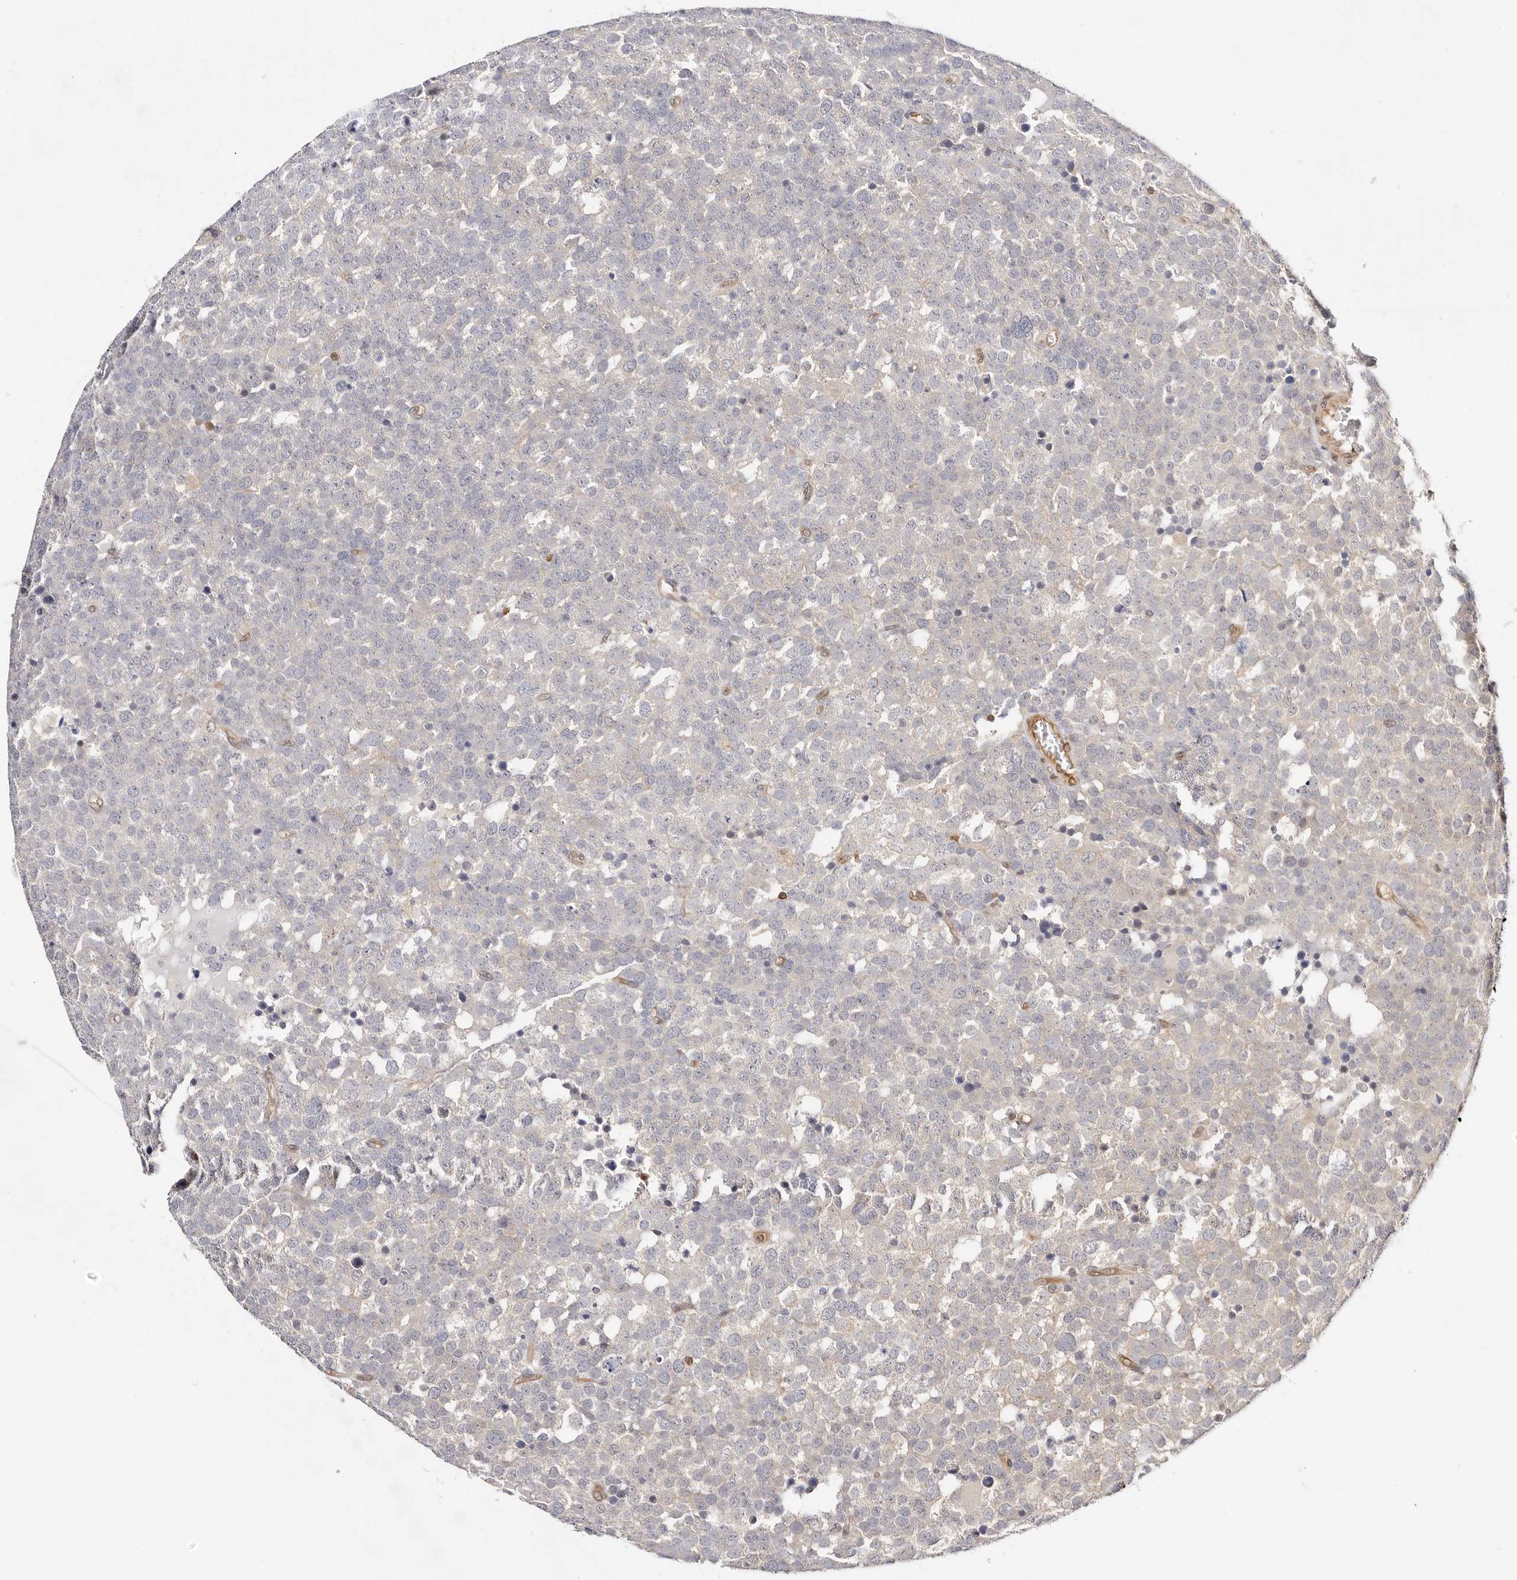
{"staining": {"intensity": "weak", "quantity": "<25%", "location": "cytoplasmic/membranous"}, "tissue": "testis cancer", "cell_type": "Tumor cells", "image_type": "cancer", "snomed": [{"axis": "morphology", "description": "Seminoma, NOS"}, {"axis": "topography", "description": "Testis"}], "caption": "The image reveals no significant staining in tumor cells of seminoma (testis). (Stains: DAB immunohistochemistry with hematoxylin counter stain, Microscopy: brightfield microscopy at high magnification).", "gene": "STAT5A", "patient": {"sex": "male", "age": 71}}